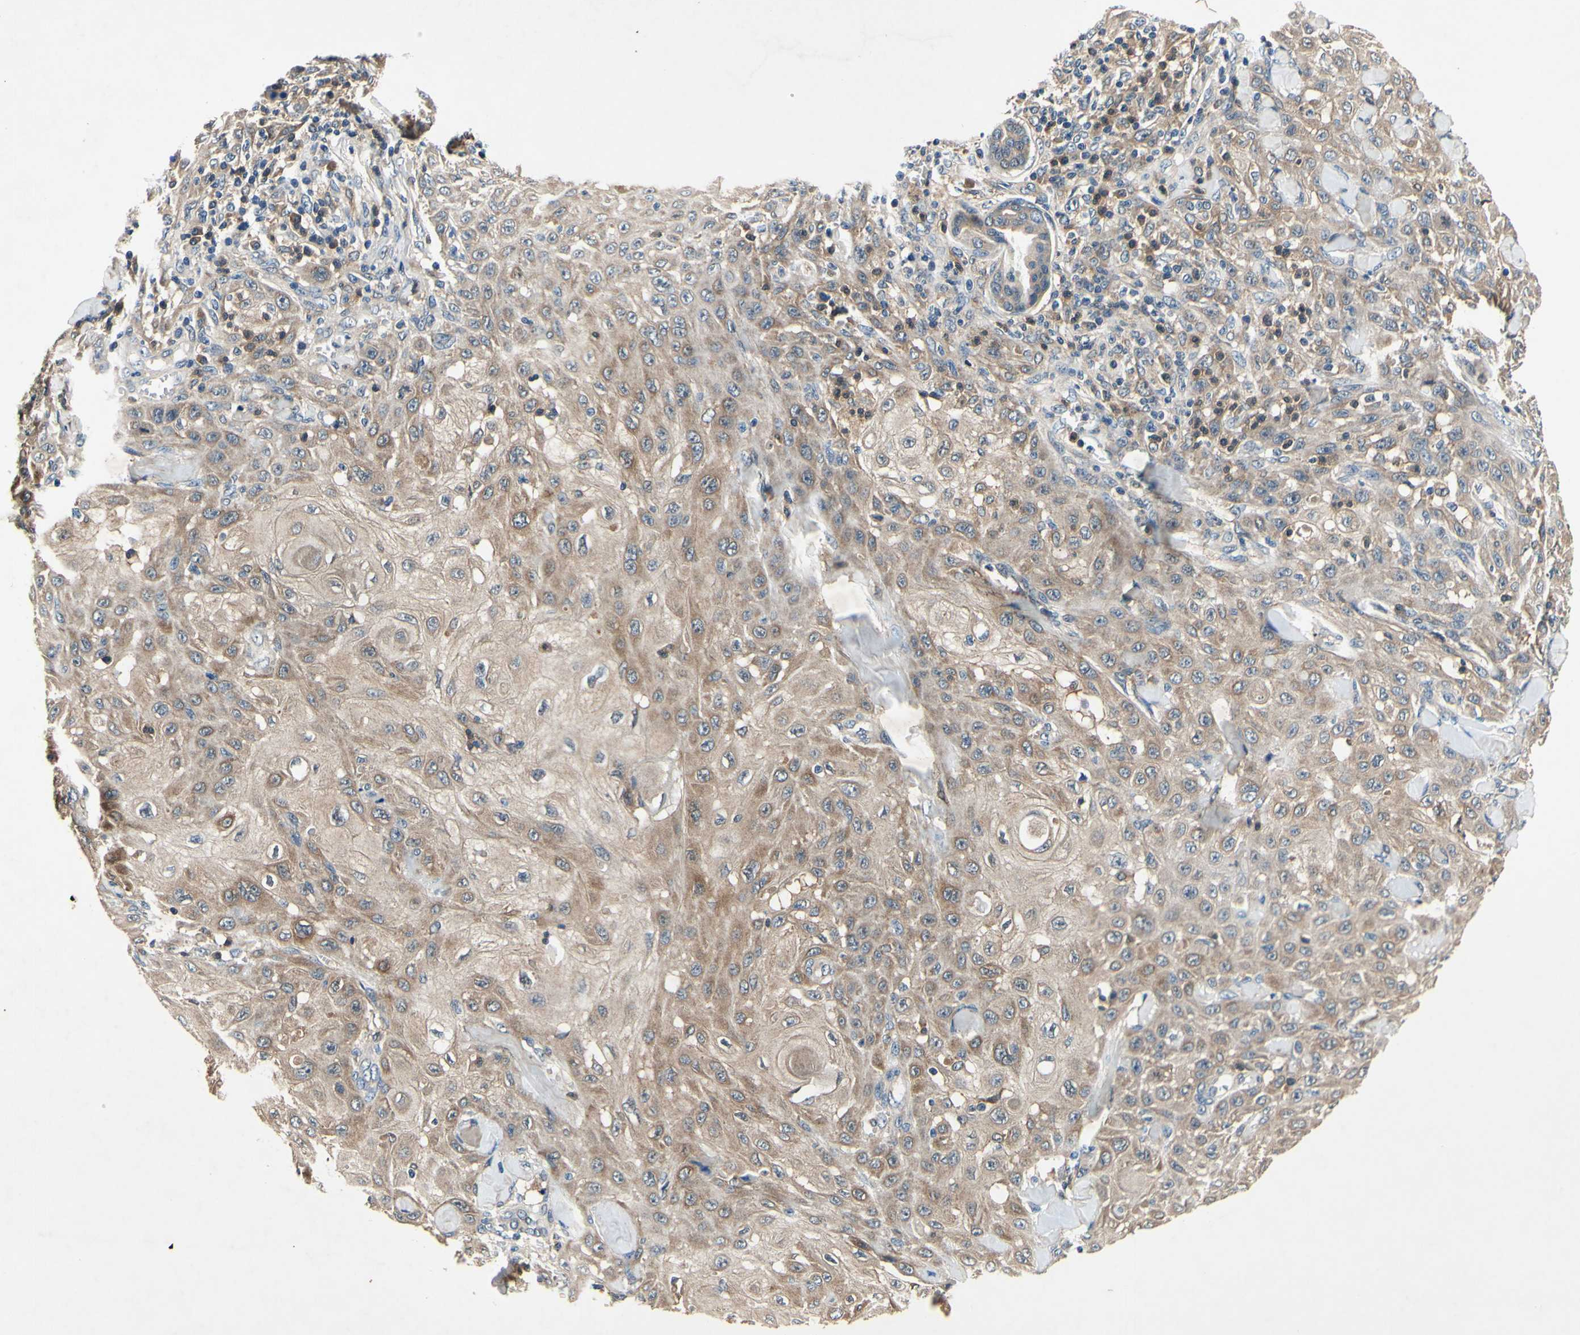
{"staining": {"intensity": "weak", "quantity": ">75%", "location": "cytoplasmic/membranous"}, "tissue": "skin cancer", "cell_type": "Tumor cells", "image_type": "cancer", "snomed": [{"axis": "morphology", "description": "Squamous cell carcinoma, NOS"}, {"axis": "topography", "description": "Skin"}], "caption": "Immunohistochemistry of skin cancer (squamous cell carcinoma) reveals low levels of weak cytoplasmic/membranous expression in approximately >75% of tumor cells.", "gene": "PLA2G4A", "patient": {"sex": "male", "age": 24}}